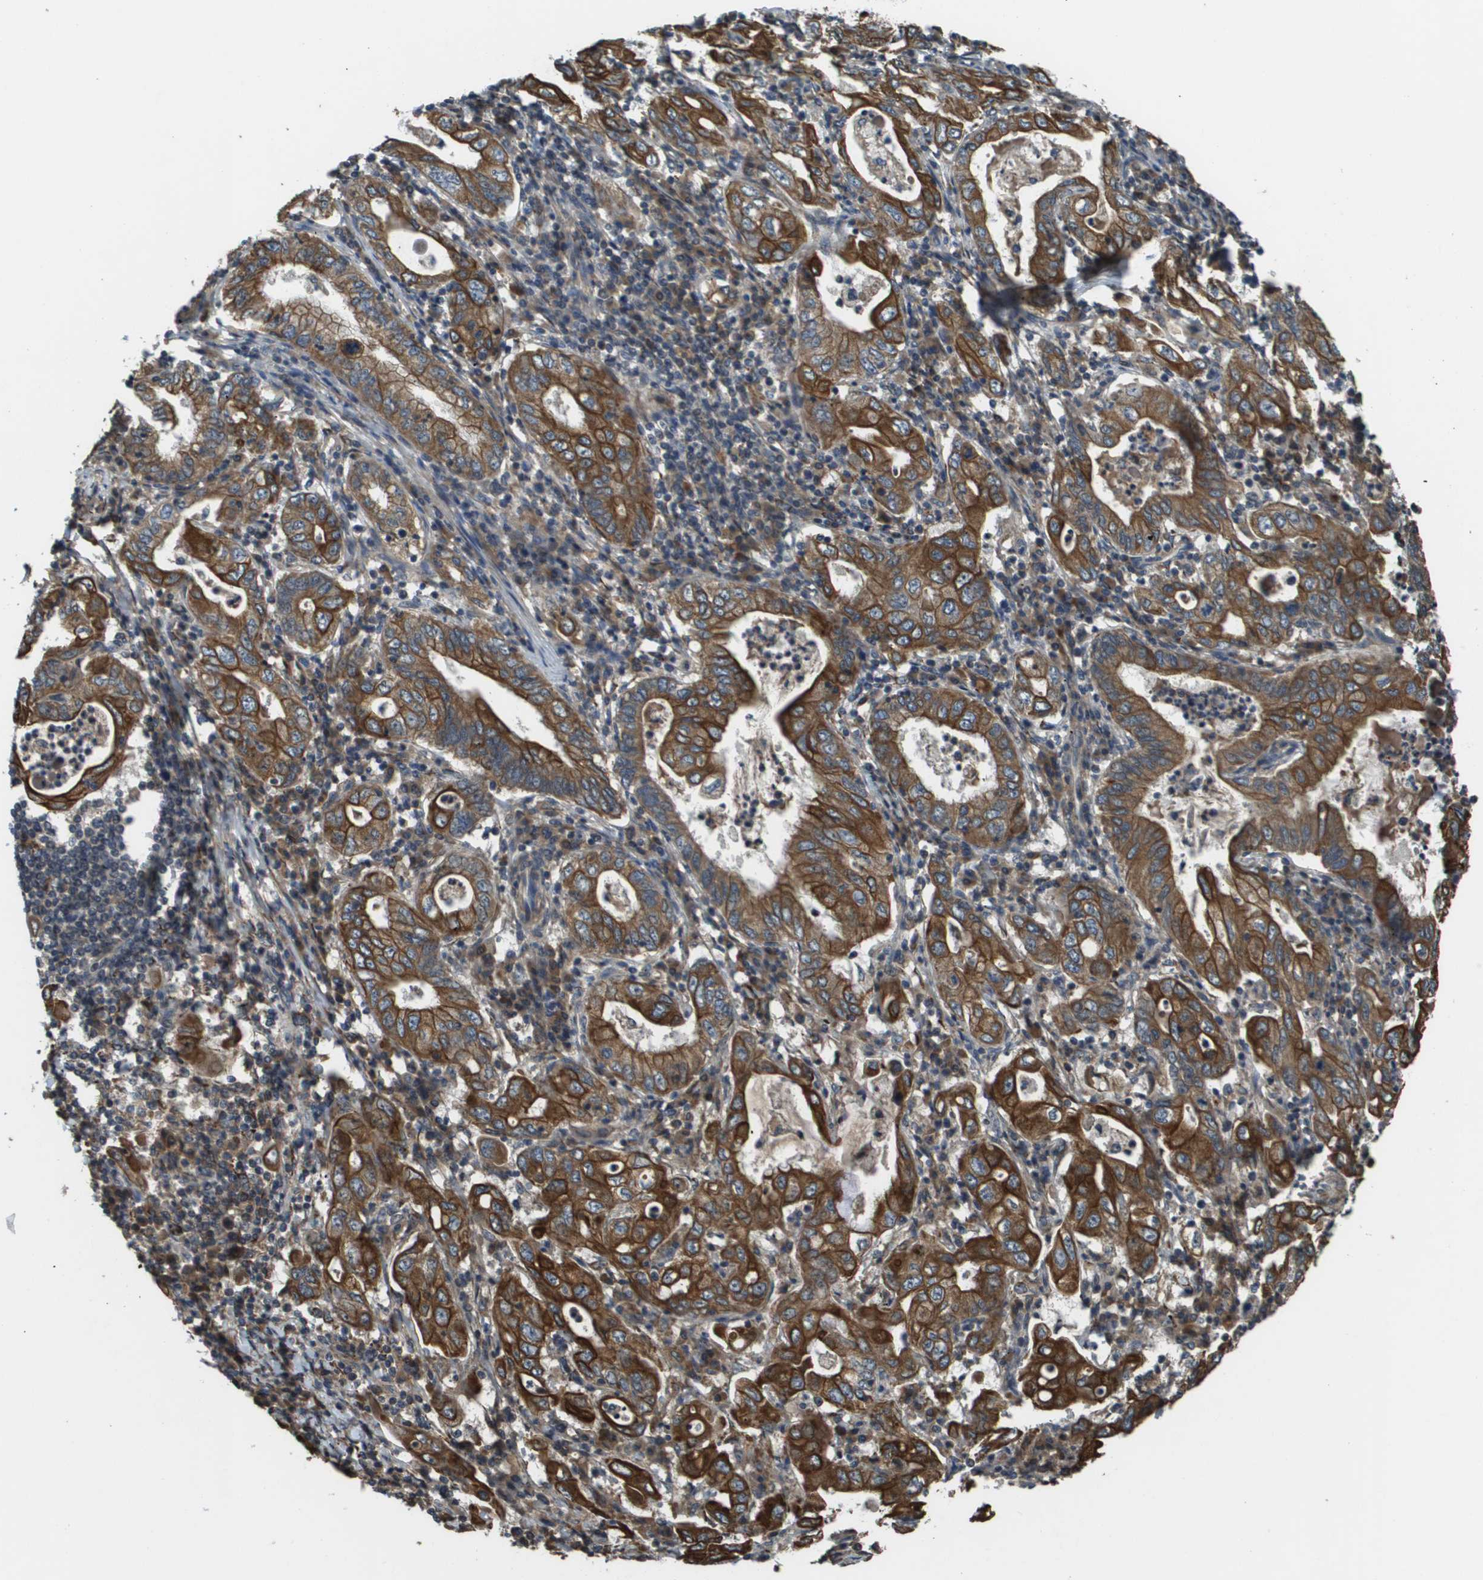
{"staining": {"intensity": "strong", "quantity": ">75%", "location": "cytoplasmic/membranous"}, "tissue": "stomach cancer", "cell_type": "Tumor cells", "image_type": "cancer", "snomed": [{"axis": "morphology", "description": "Normal tissue, NOS"}, {"axis": "morphology", "description": "Adenocarcinoma, NOS"}, {"axis": "topography", "description": "Esophagus"}, {"axis": "topography", "description": "Stomach, upper"}, {"axis": "topography", "description": "Peripheral nerve tissue"}], "caption": "Brown immunohistochemical staining in human stomach adenocarcinoma shows strong cytoplasmic/membranous expression in approximately >75% of tumor cells.", "gene": "CDKN2C", "patient": {"sex": "male", "age": 62}}